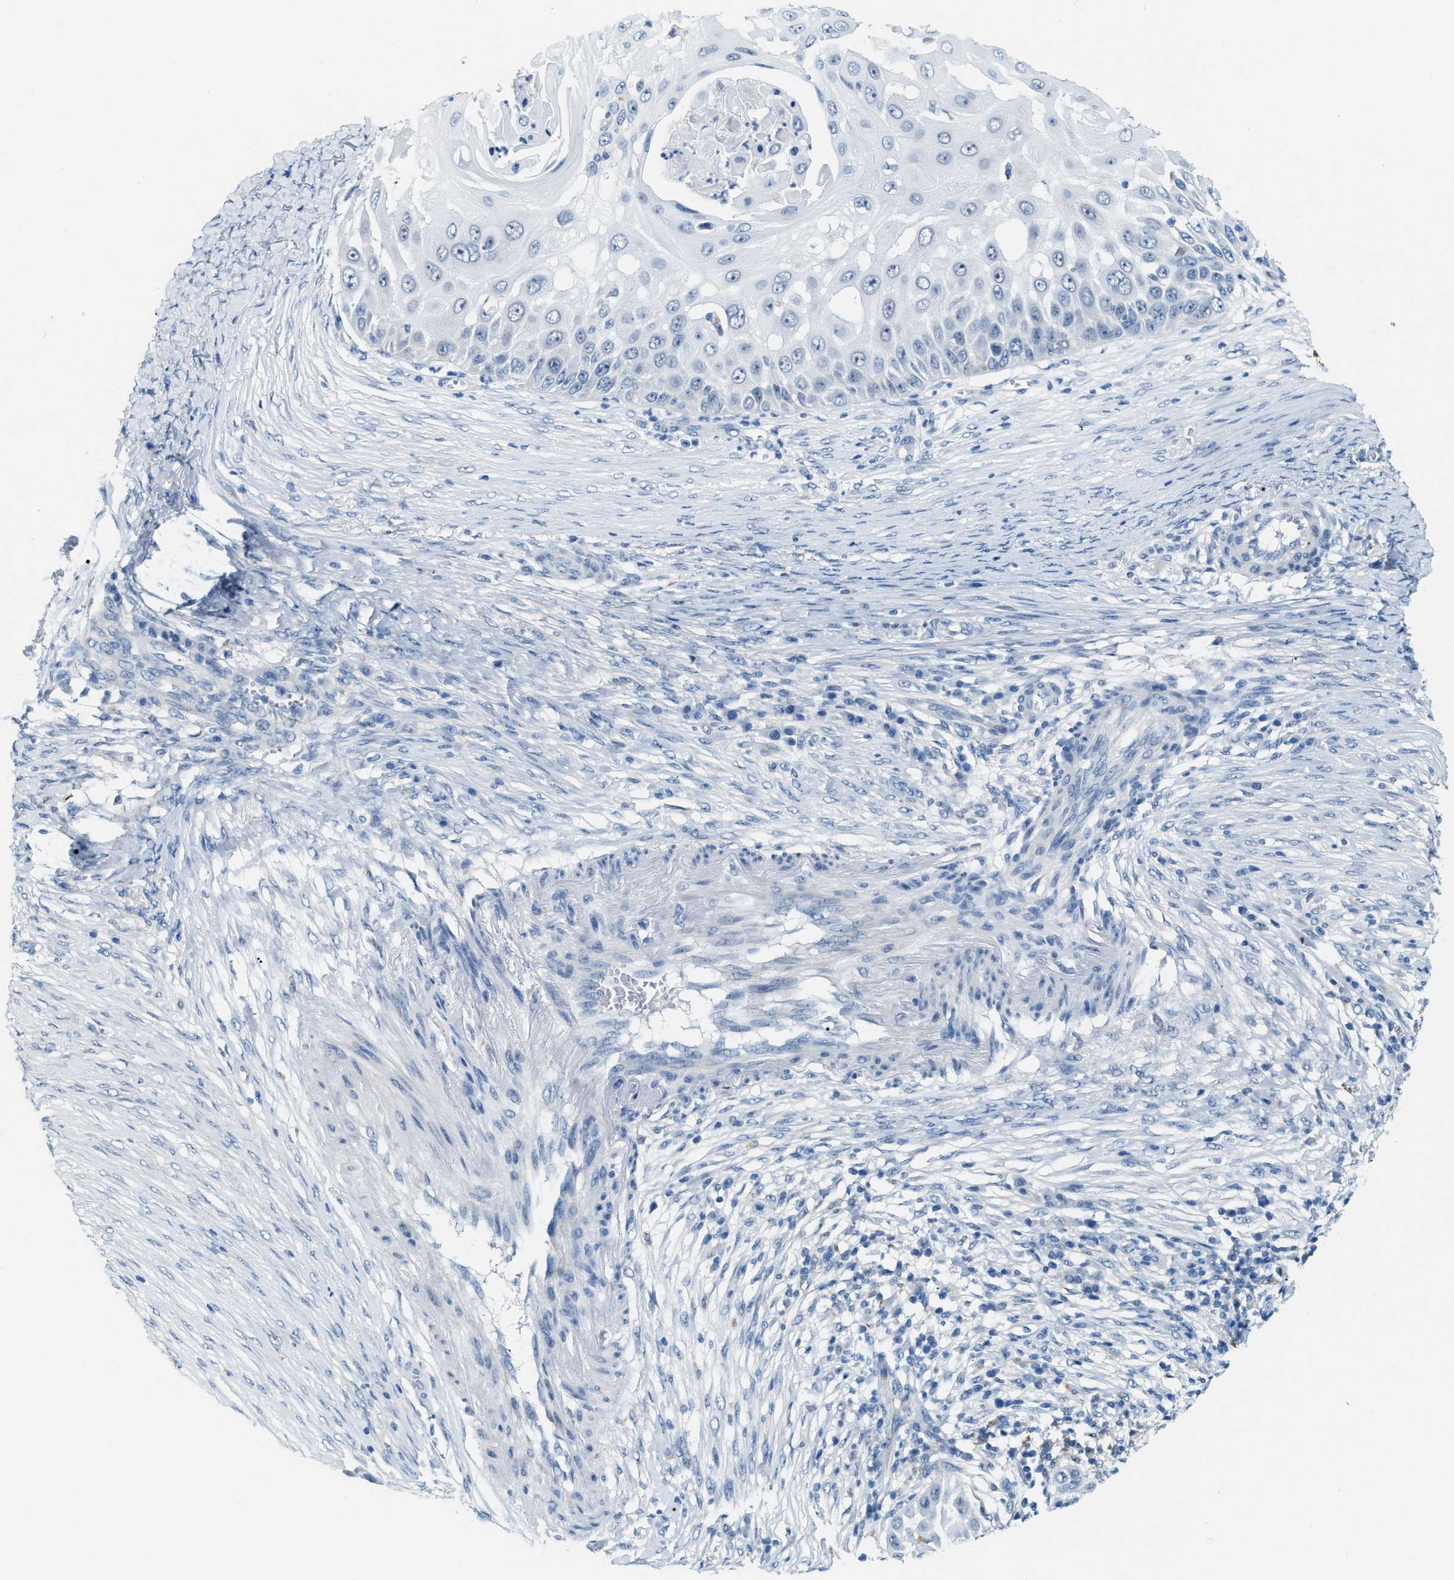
{"staining": {"intensity": "negative", "quantity": "none", "location": "none"}, "tissue": "skin cancer", "cell_type": "Tumor cells", "image_type": "cancer", "snomed": [{"axis": "morphology", "description": "Squamous cell carcinoma, NOS"}, {"axis": "topography", "description": "Skin"}], "caption": "An IHC photomicrograph of skin squamous cell carcinoma is shown. There is no staining in tumor cells of skin squamous cell carcinoma. The staining is performed using DAB (3,3'-diaminobenzidine) brown chromogen with nuclei counter-stained in using hematoxylin.", "gene": "PHRF1", "patient": {"sex": "female", "age": 44}}